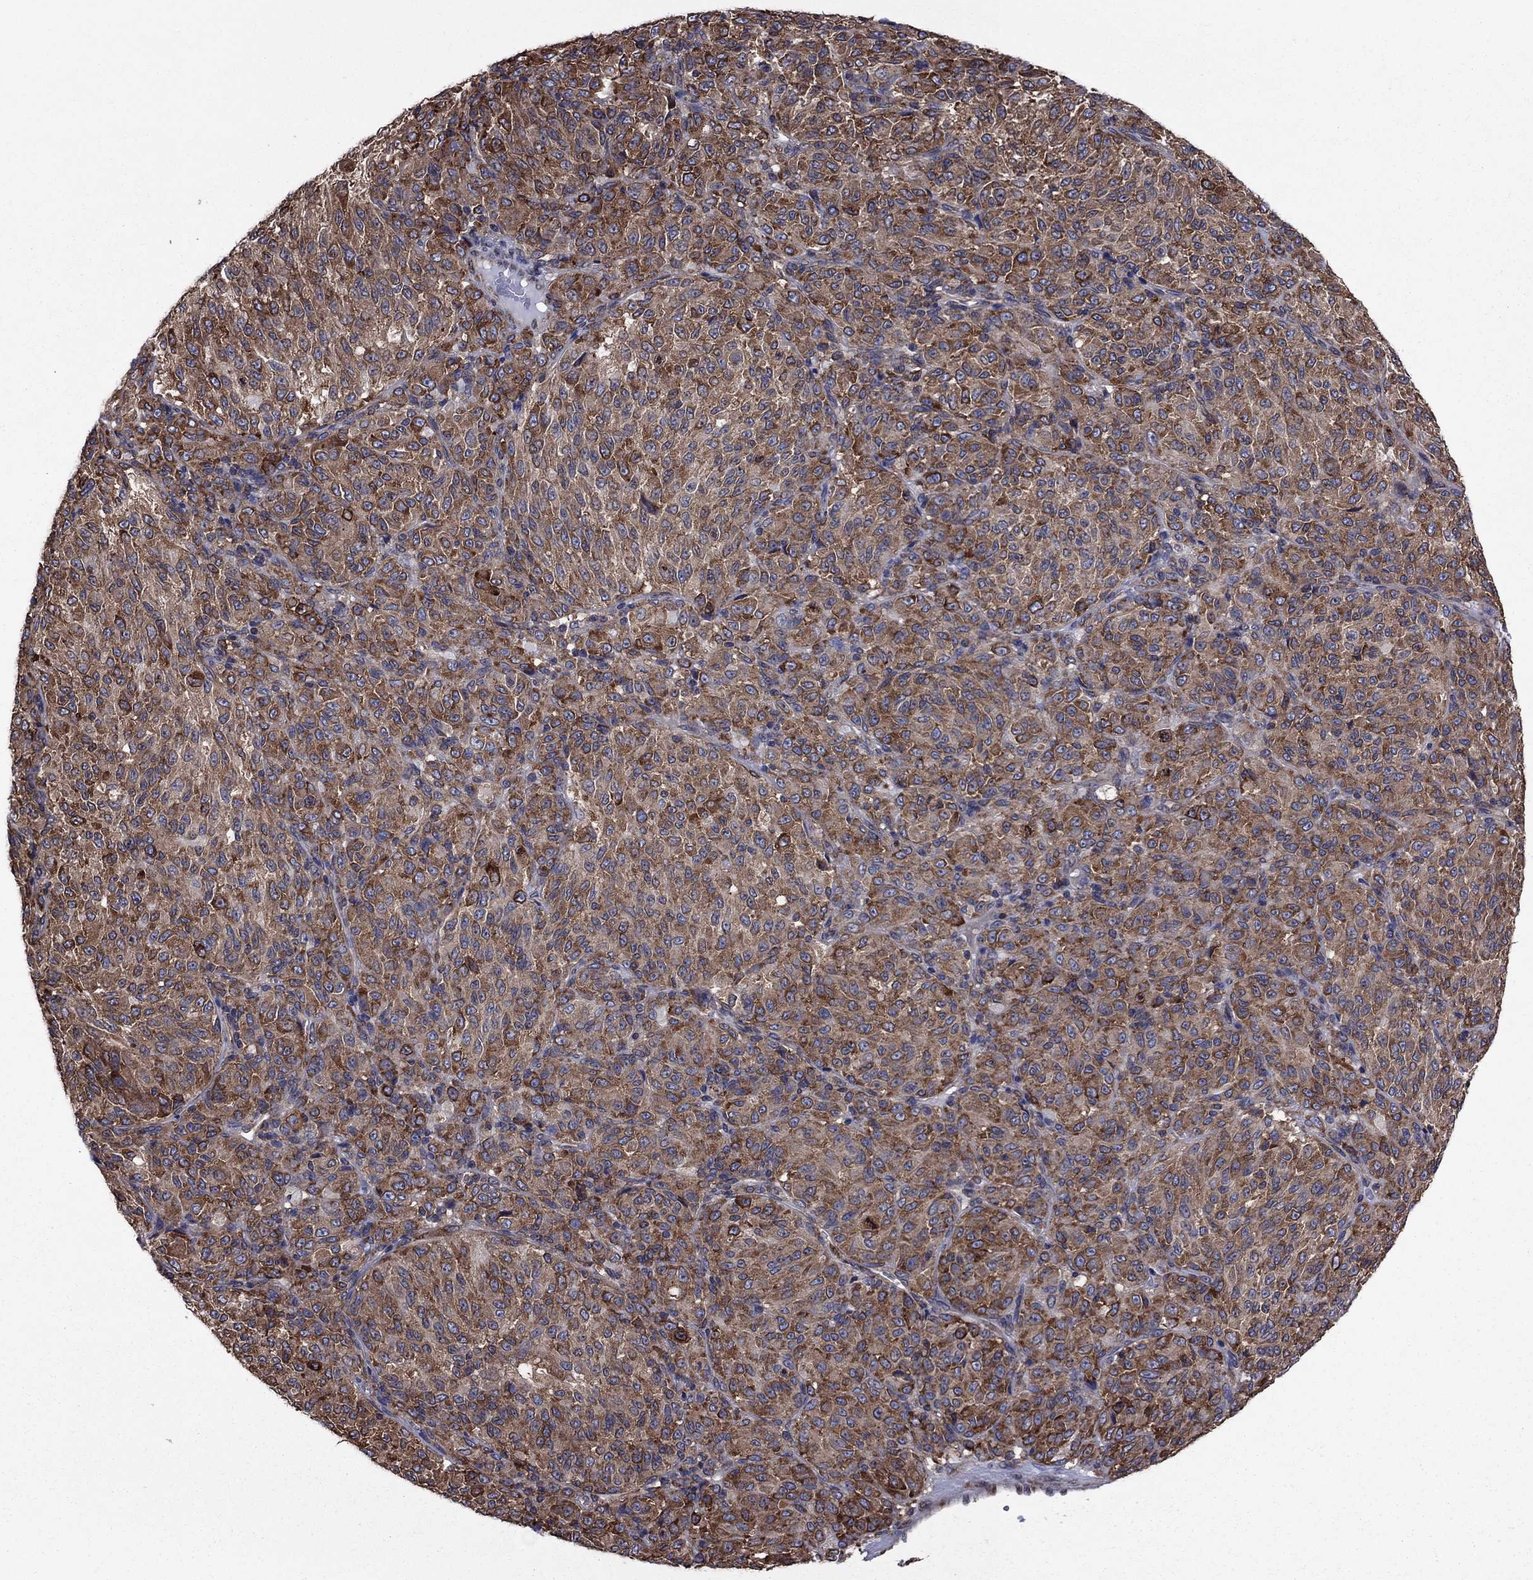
{"staining": {"intensity": "strong", "quantity": "25%-75%", "location": "cytoplasmic/membranous"}, "tissue": "melanoma", "cell_type": "Tumor cells", "image_type": "cancer", "snomed": [{"axis": "morphology", "description": "Malignant melanoma, Metastatic site"}, {"axis": "topography", "description": "Brain"}], "caption": "Immunohistochemistry (IHC) image of neoplastic tissue: melanoma stained using immunohistochemistry reveals high levels of strong protein expression localized specifically in the cytoplasmic/membranous of tumor cells, appearing as a cytoplasmic/membranous brown color.", "gene": "YBX1", "patient": {"sex": "female", "age": 56}}